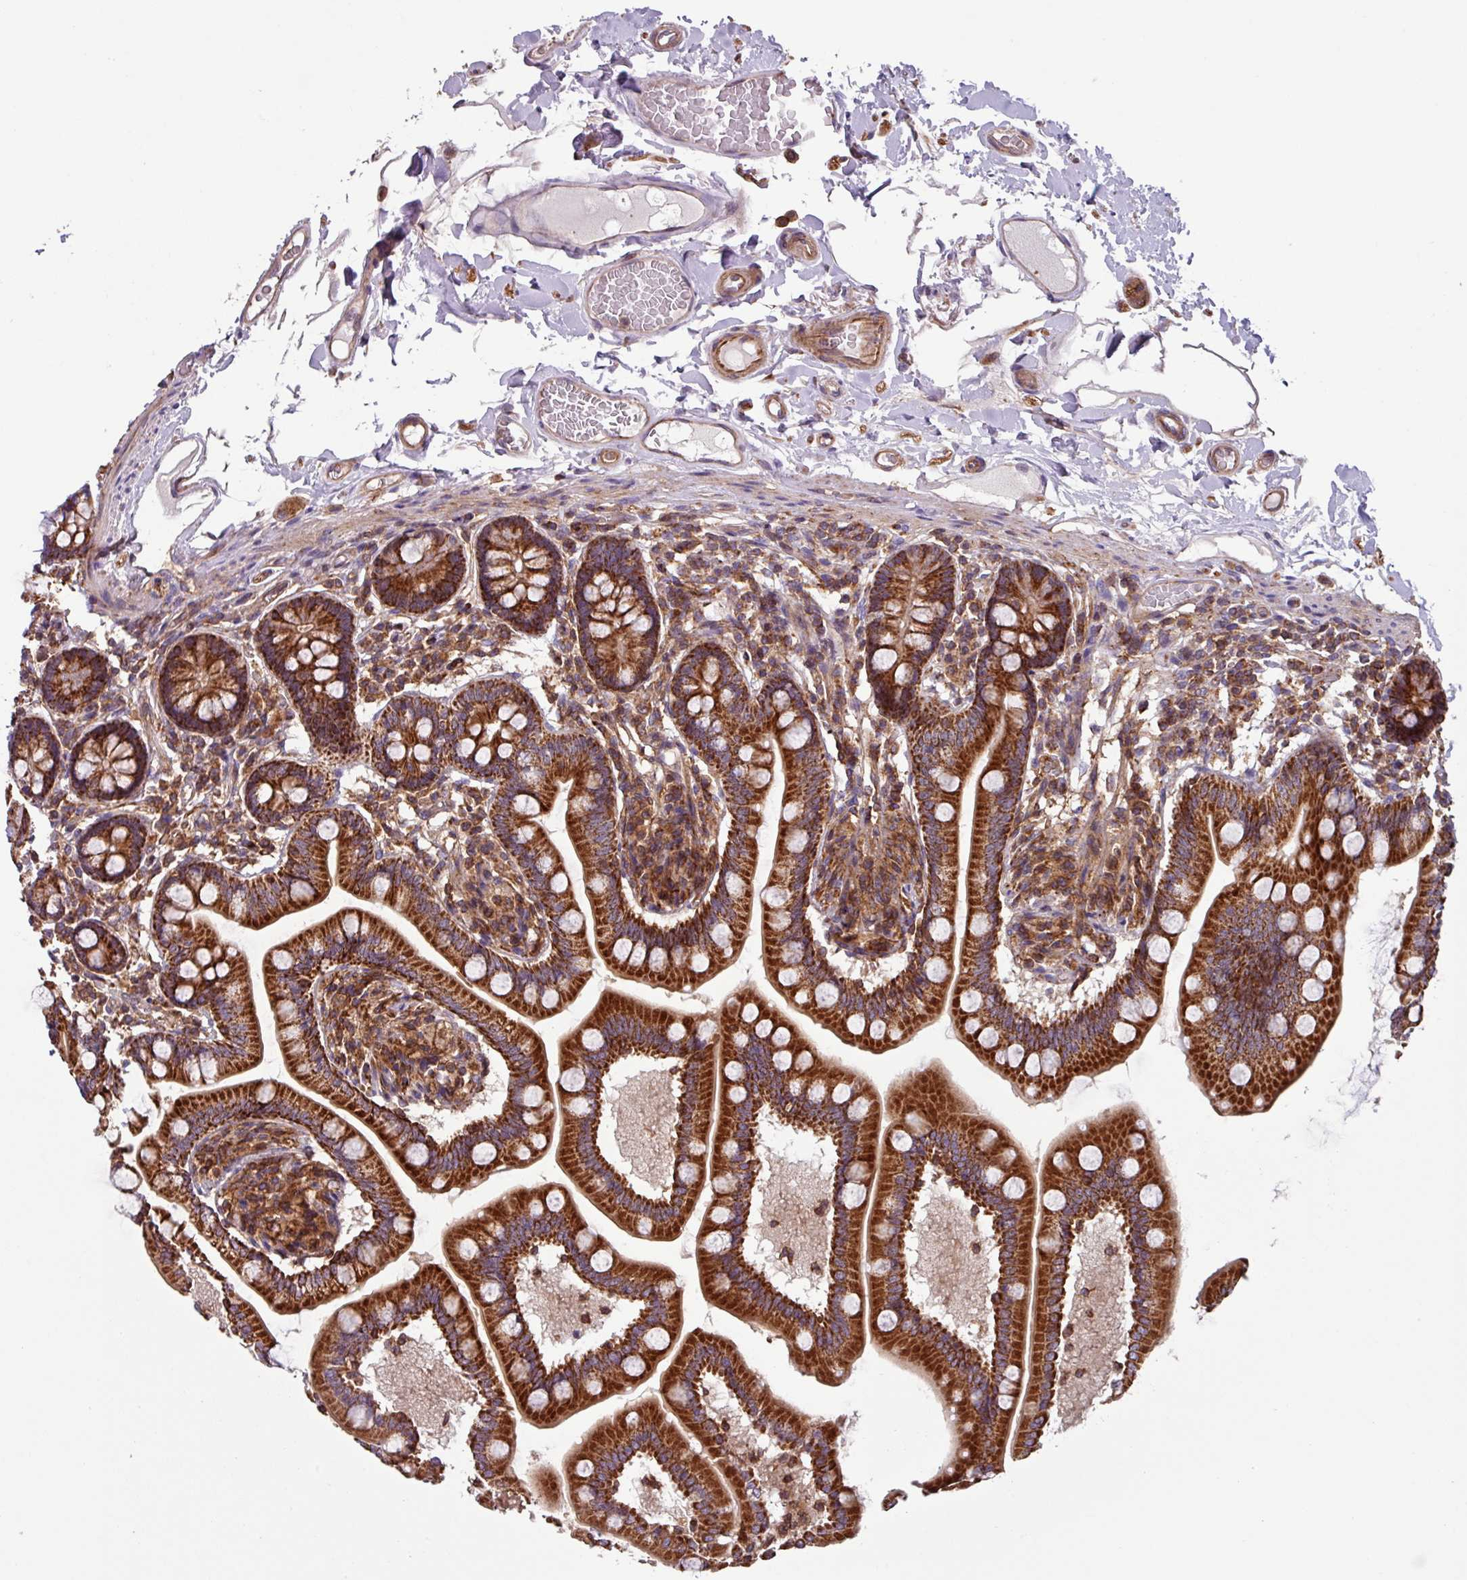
{"staining": {"intensity": "strong", "quantity": ">75%", "location": "cytoplasmic/membranous"}, "tissue": "small intestine", "cell_type": "Glandular cells", "image_type": "normal", "snomed": [{"axis": "morphology", "description": "Normal tissue, NOS"}, {"axis": "topography", "description": "Small intestine"}], "caption": "Immunohistochemical staining of benign small intestine shows high levels of strong cytoplasmic/membranous staining in about >75% of glandular cells. (DAB (3,3'-diaminobenzidine) IHC, brown staining for protein, blue staining for nuclei).", "gene": "PLEKHD1", "patient": {"sex": "female", "age": 64}}